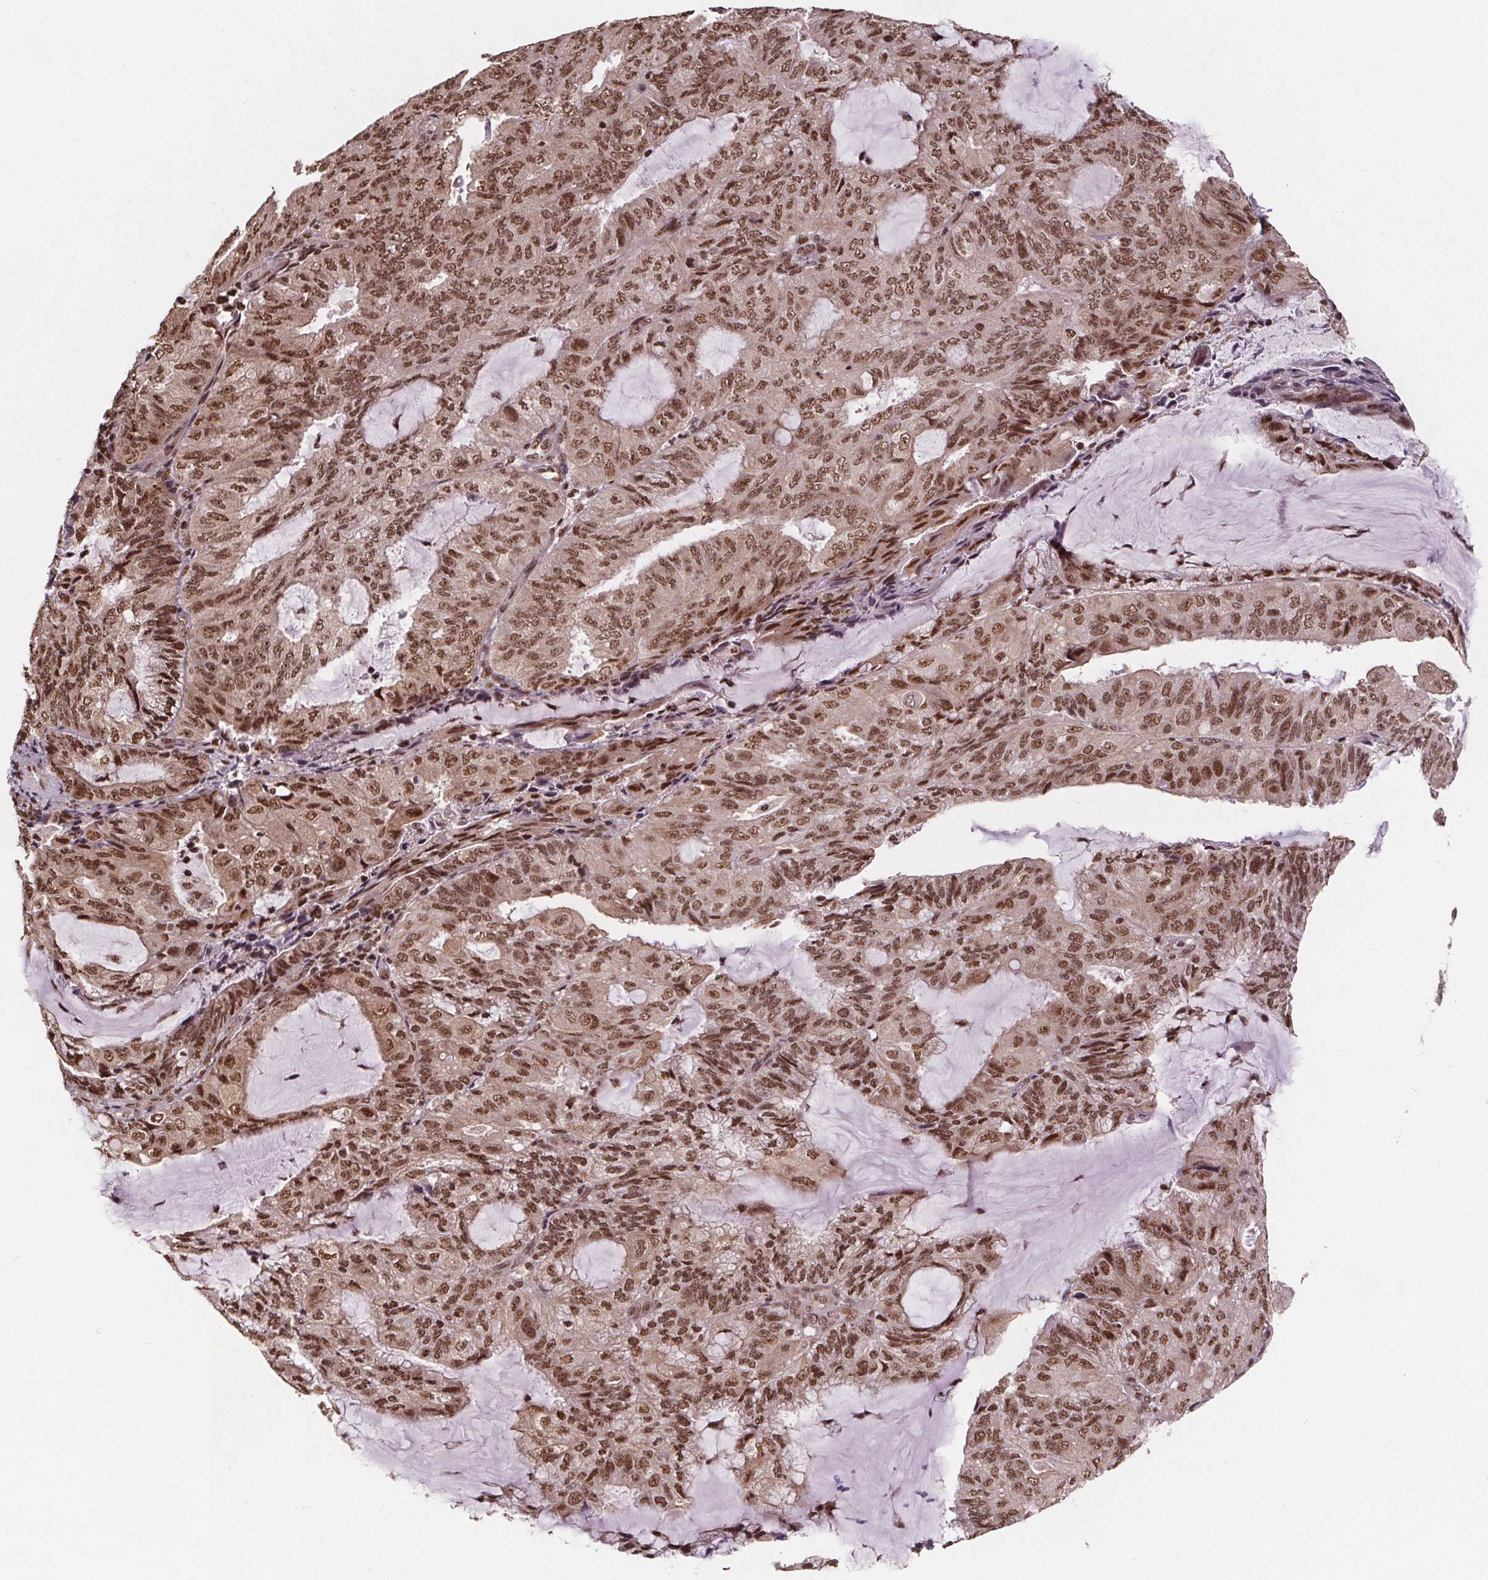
{"staining": {"intensity": "moderate", "quantity": ">75%", "location": "nuclear"}, "tissue": "endometrial cancer", "cell_type": "Tumor cells", "image_type": "cancer", "snomed": [{"axis": "morphology", "description": "Adenocarcinoma, NOS"}, {"axis": "topography", "description": "Endometrium"}], "caption": "A histopathology image of endometrial cancer stained for a protein shows moderate nuclear brown staining in tumor cells. (IHC, brightfield microscopy, high magnification).", "gene": "JARID2", "patient": {"sex": "female", "age": 81}}